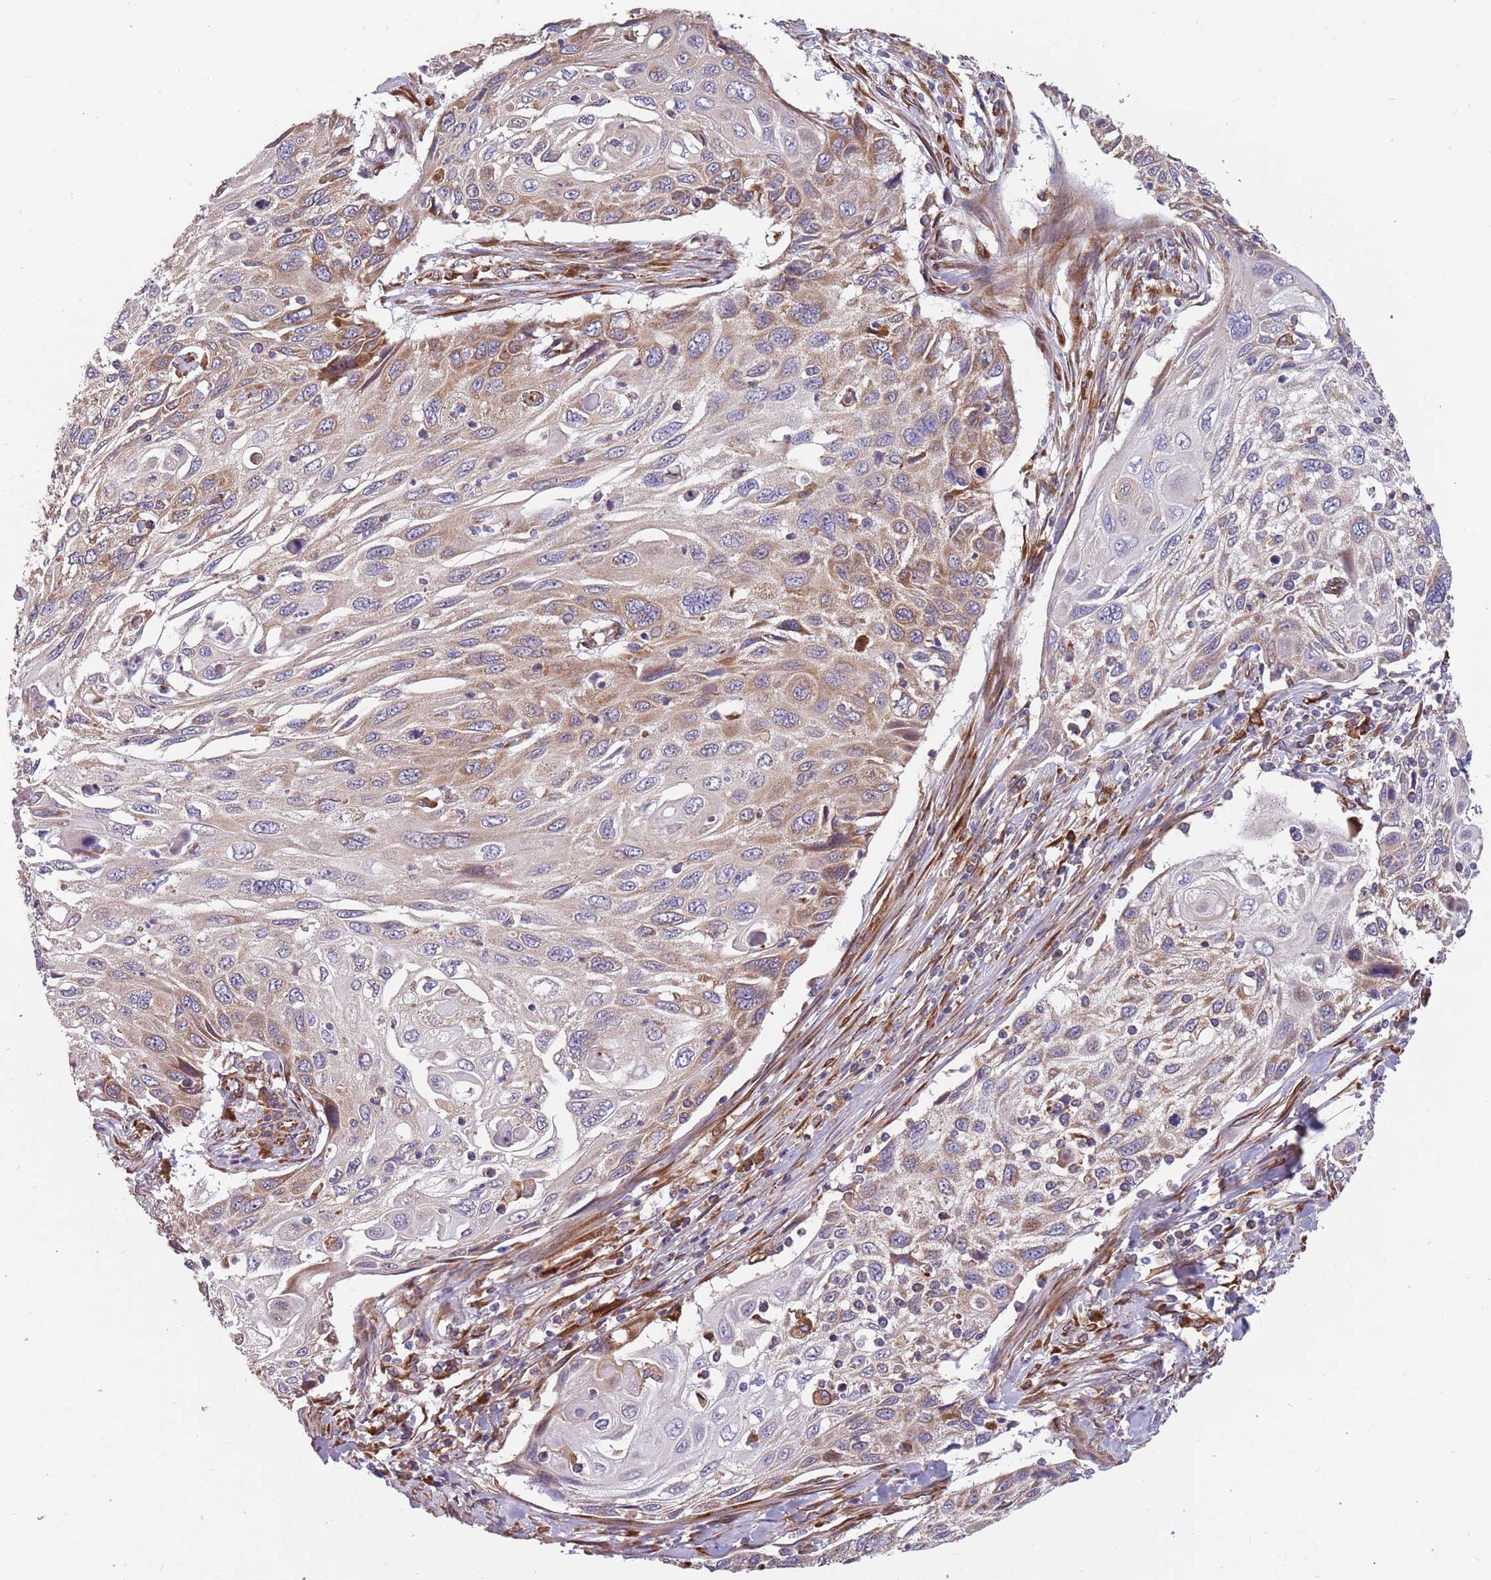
{"staining": {"intensity": "moderate", "quantity": "<25%", "location": "cytoplasmic/membranous"}, "tissue": "cervical cancer", "cell_type": "Tumor cells", "image_type": "cancer", "snomed": [{"axis": "morphology", "description": "Squamous cell carcinoma, NOS"}, {"axis": "topography", "description": "Cervix"}], "caption": "Protein staining displays moderate cytoplasmic/membranous expression in about <25% of tumor cells in cervical squamous cell carcinoma.", "gene": "ARMCX6", "patient": {"sex": "female", "age": 70}}